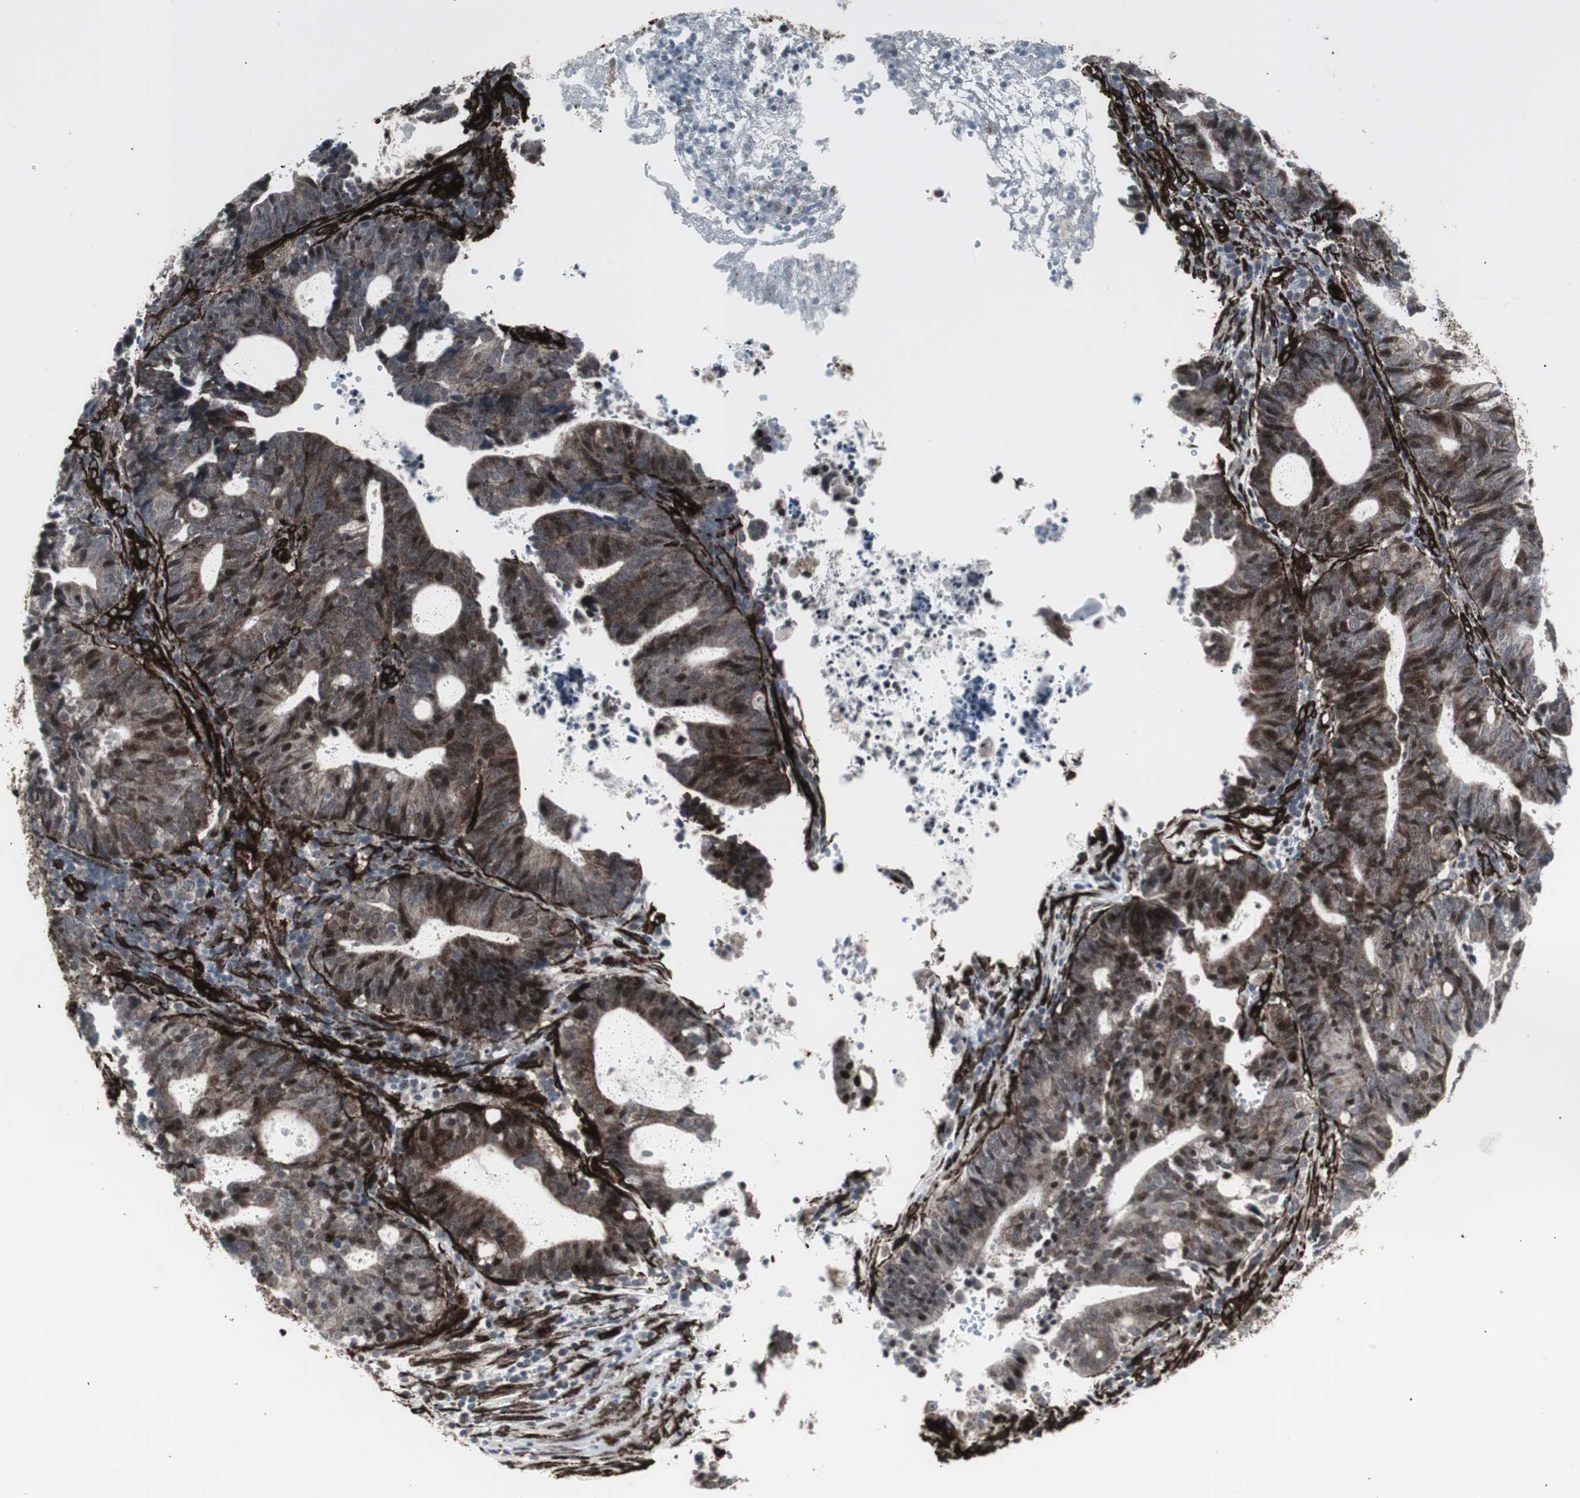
{"staining": {"intensity": "moderate", "quantity": "25%-75%", "location": "cytoplasmic/membranous,nuclear"}, "tissue": "endometrial cancer", "cell_type": "Tumor cells", "image_type": "cancer", "snomed": [{"axis": "morphology", "description": "Adenocarcinoma, NOS"}, {"axis": "topography", "description": "Uterus"}], "caption": "Brown immunohistochemical staining in human endometrial cancer exhibits moderate cytoplasmic/membranous and nuclear expression in approximately 25%-75% of tumor cells.", "gene": "PDGFA", "patient": {"sex": "female", "age": 83}}